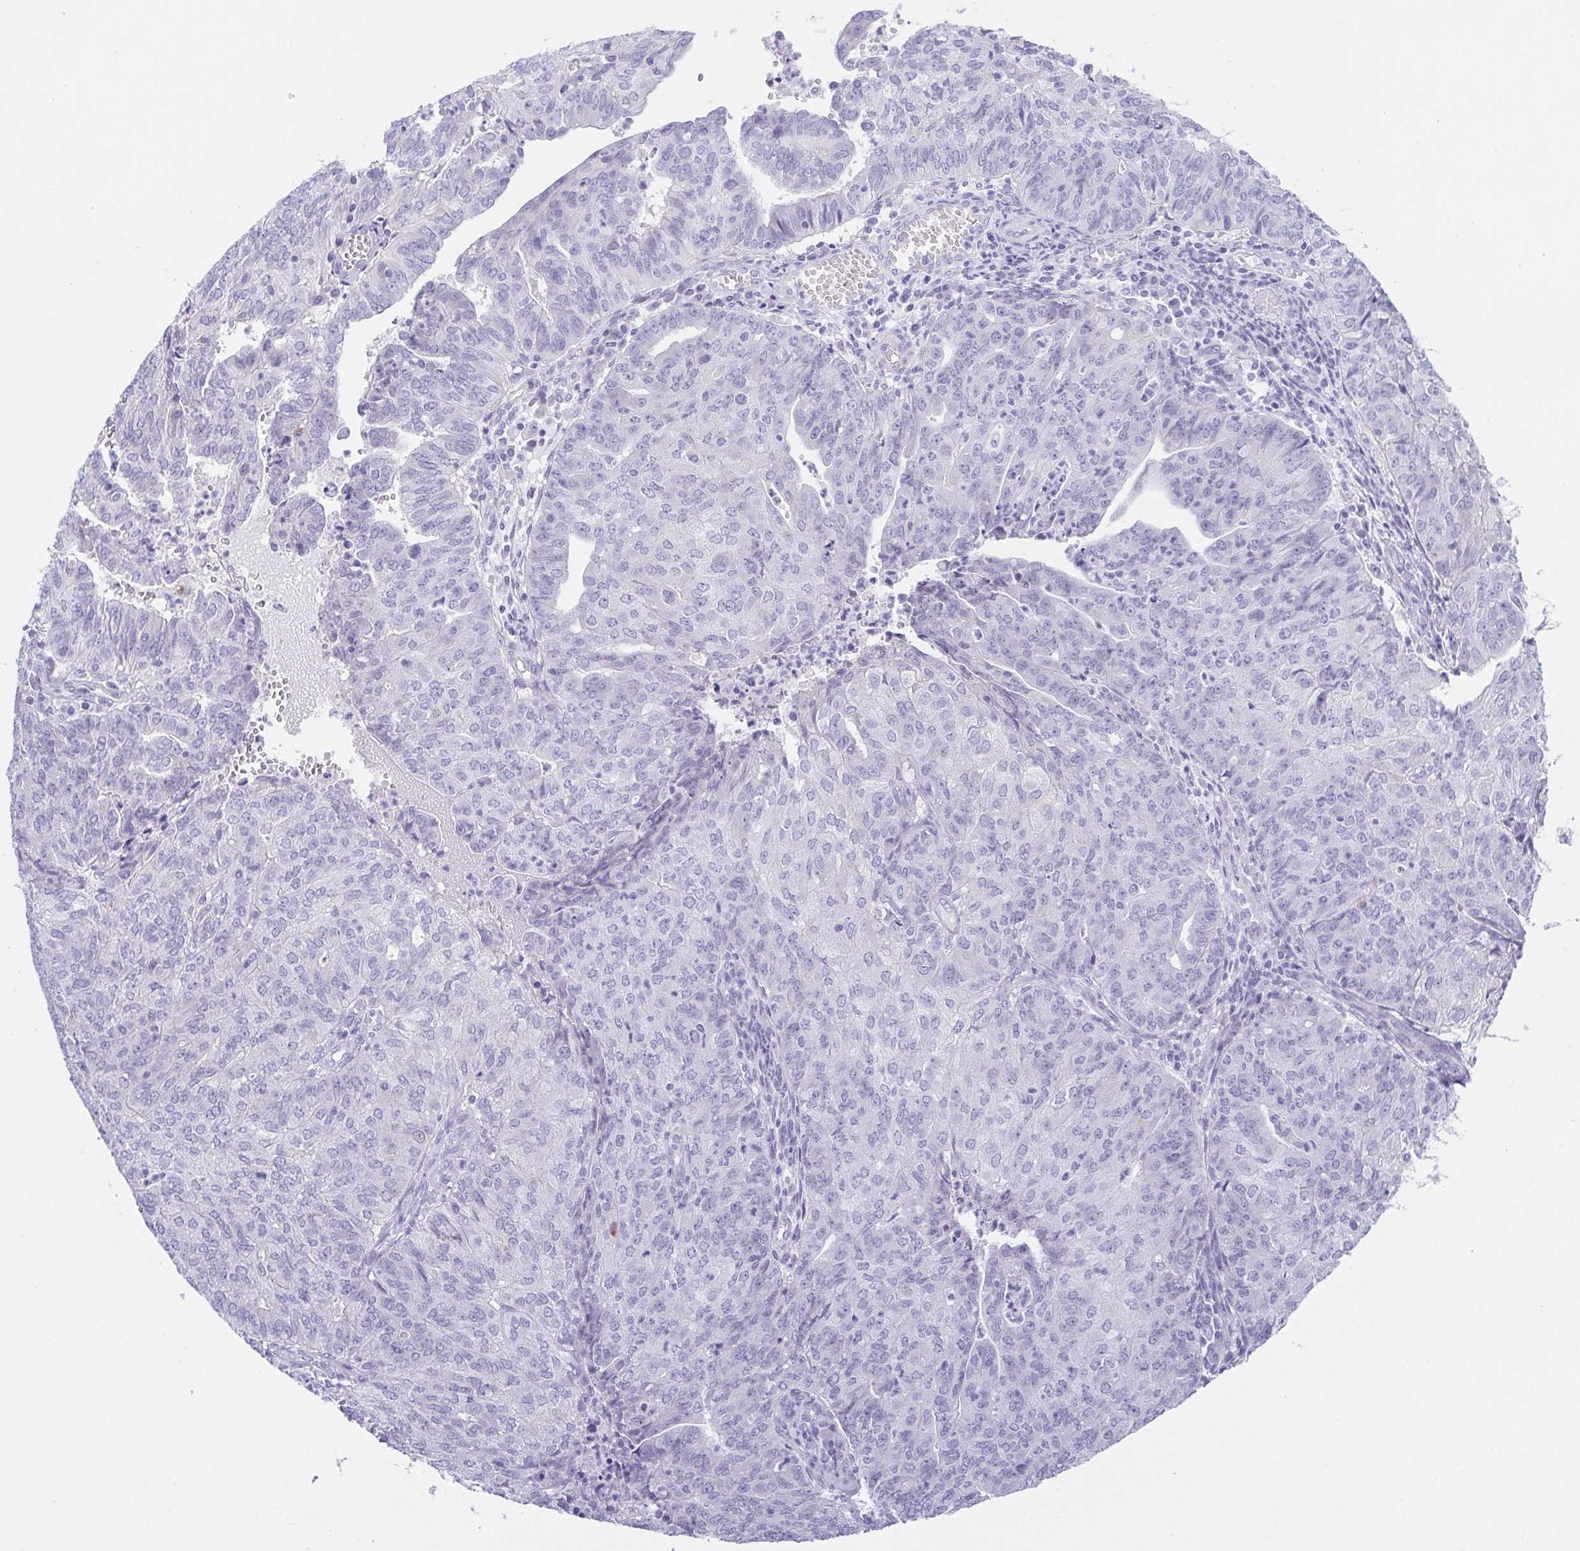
{"staining": {"intensity": "negative", "quantity": "none", "location": "none"}, "tissue": "endometrial cancer", "cell_type": "Tumor cells", "image_type": "cancer", "snomed": [{"axis": "morphology", "description": "Adenocarcinoma, NOS"}, {"axis": "topography", "description": "Endometrium"}], "caption": "This is a micrograph of IHC staining of endometrial cancer, which shows no expression in tumor cells. (Immunohistochemistry (ihc), brightfield microscopy, high magnification).", "gene": "LUZP4", "patient": {"sex": "female", "age": 82}}